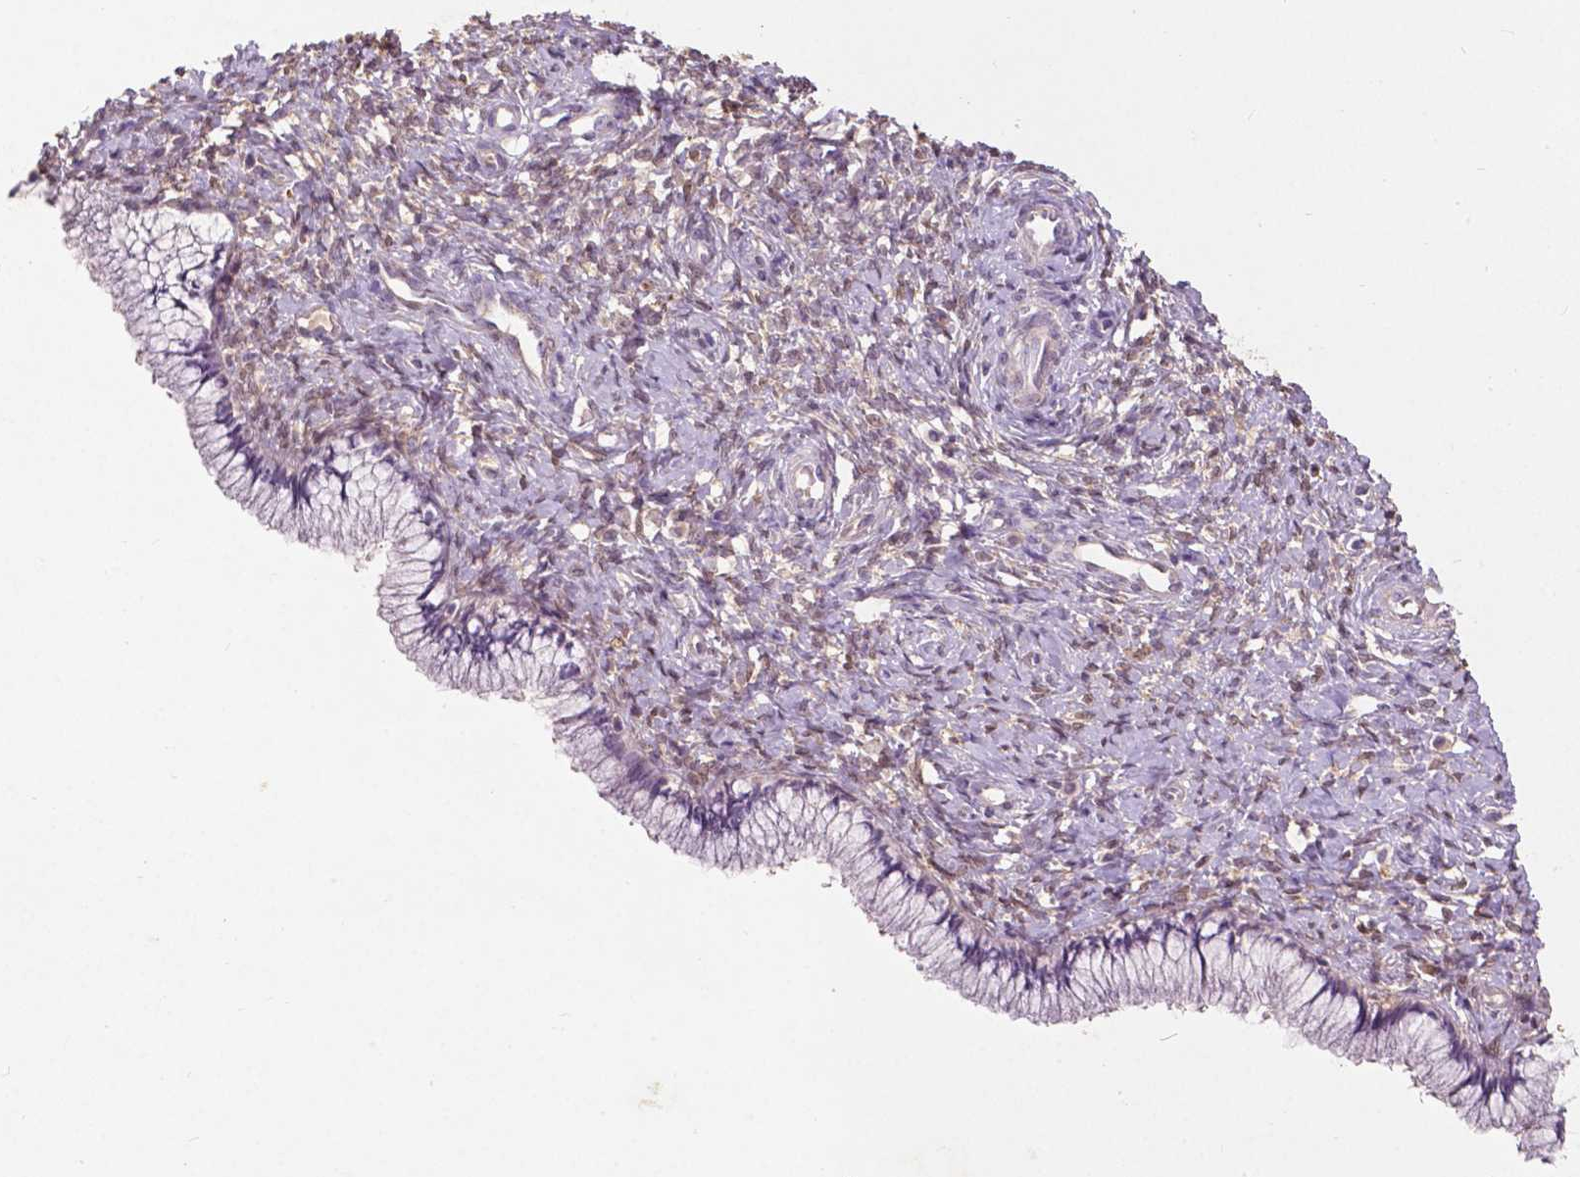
{"staining": {"intensity": "negative", "quantity": "none", "location": "none"}, "tissue": "cervix", "cell_type": "Glandular cells", "image_type": "normal", "snomed": [{"axis": "morphology", "description": "Normal tissue, NOS"}, {"axis": "topography", "description": "Cervix"}], "caption": "Immunohistochemistry histopathology image of normal cervix stained for a protein (brown), which exhibits no staining in glandular cells.", "gene": "GPR37", "patient": {"sex": "female", "age": 37}}